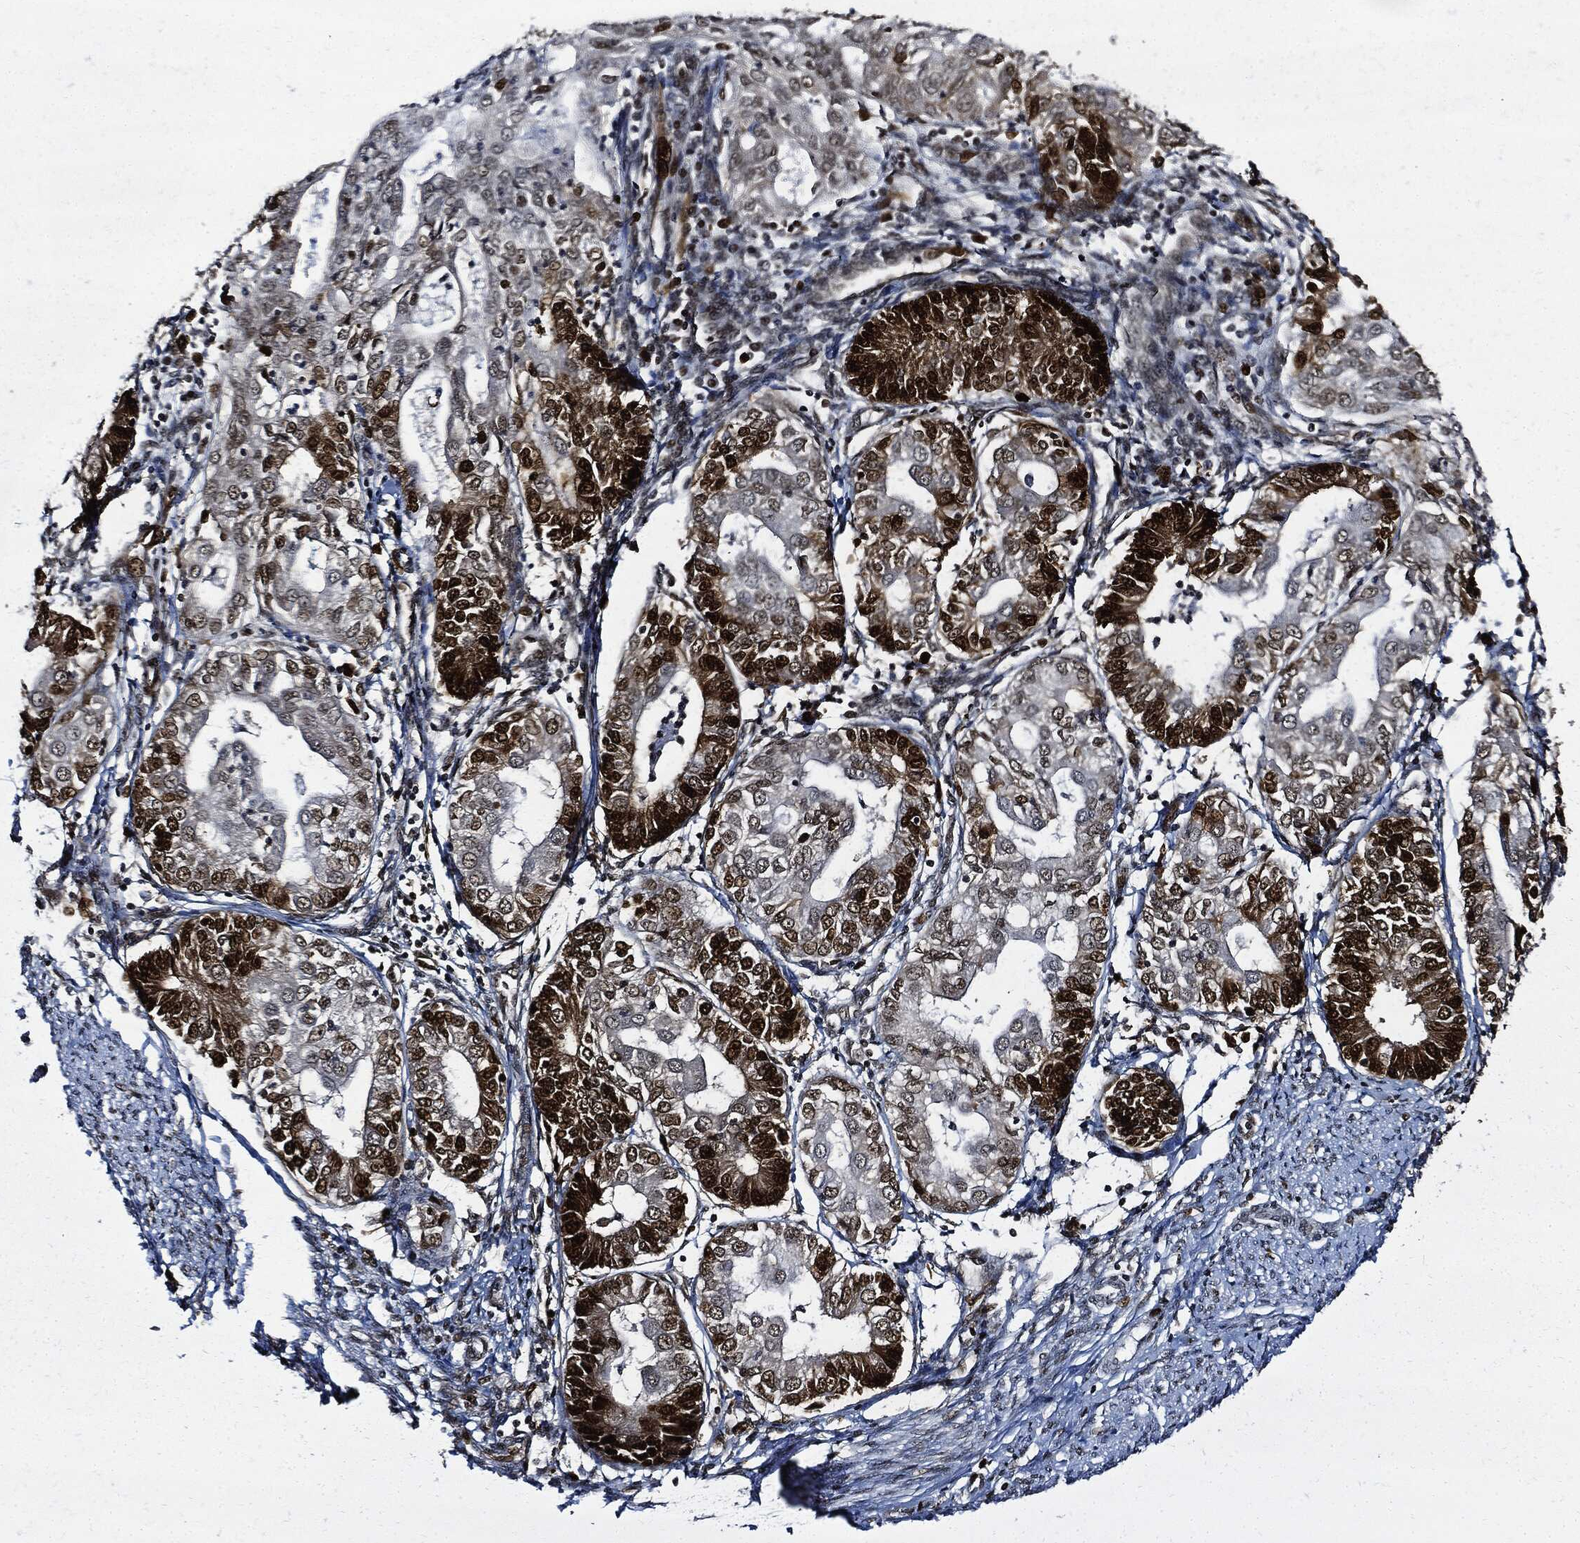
{"staining": {"intensity": "strong", "quantity": "25%-75%", "location": "cytoplasmic/membranous,nuclear"}, "tissue": "endometrial cancer", "cell_type": "Tumor cells", "image_type": "cancer", "snomed": [{"axis": "morphology", "description": "Adenocarcinoma, NOS"}, {"axis": "topography", "description": "Endometrium"}], "caption": "An immunohistochemistry (IHC) image of neoplastic tissue is shown. Protein staining in brown shows strong cytoplasmic/membranous and nuclear positivity in endometrial cancer within tumor cells. The protein of interest is shown in brown color, while the nuclei are stained blue.", "gene": "PCNA", "patient": {"sex": "female", "age": 68}}